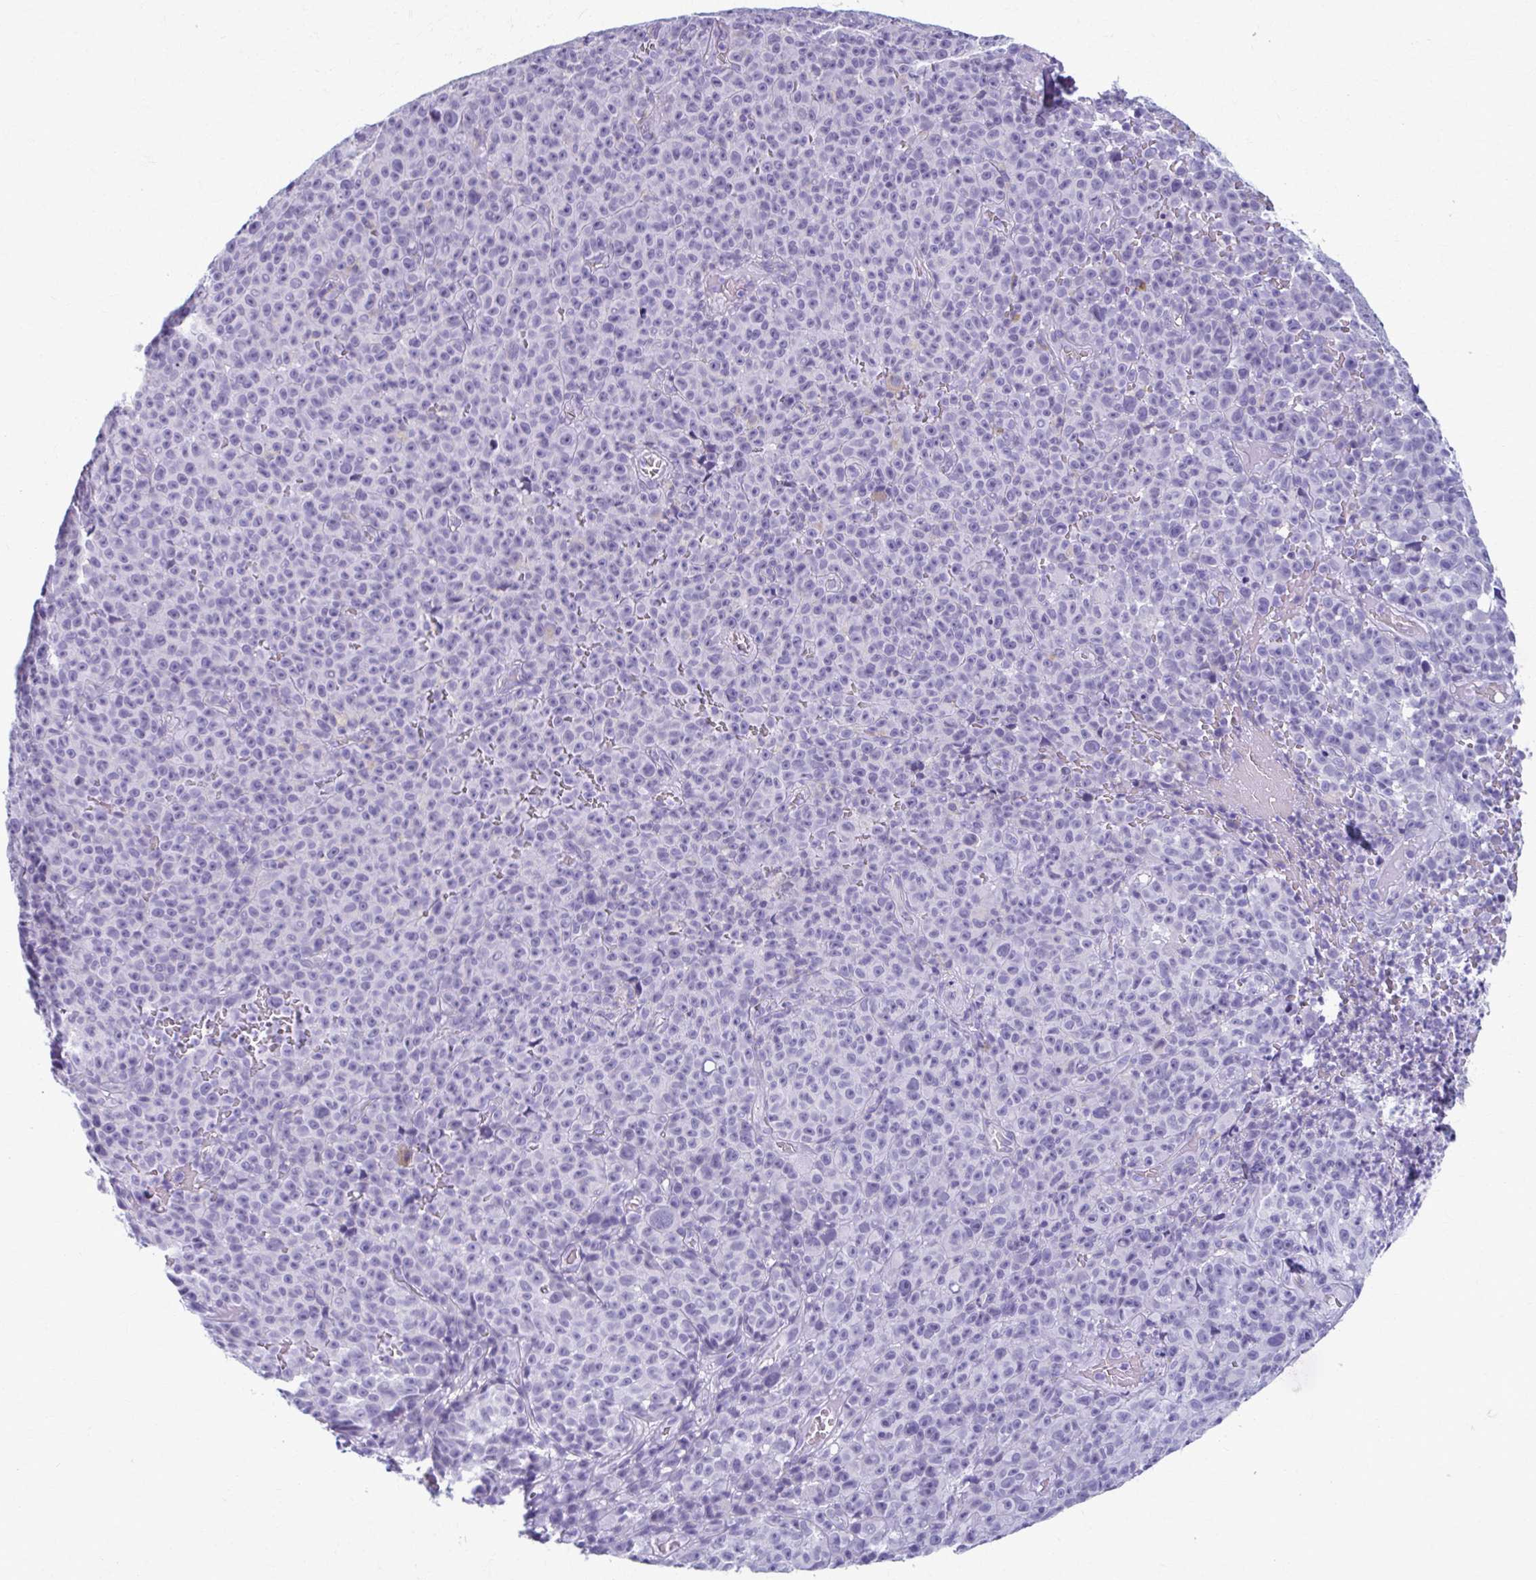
{"staining": {"intensity": "negative", "quantity": "none", "location": "none"}, "tissue": "melanoma", "cell_type": "Tumor cells", "image_type": "cancer", "snomed": [{"axis": "morphology", "description": "Malignant melanoma, NOS"}, {"axis": "topography", "description": "Skin"}], "caption": "Melanoma was stained to show a protein in brown. There is no significant staining in tumor cells.", "gene": "MPLKIP", "patient": {"sex": "female", "age": 82}}